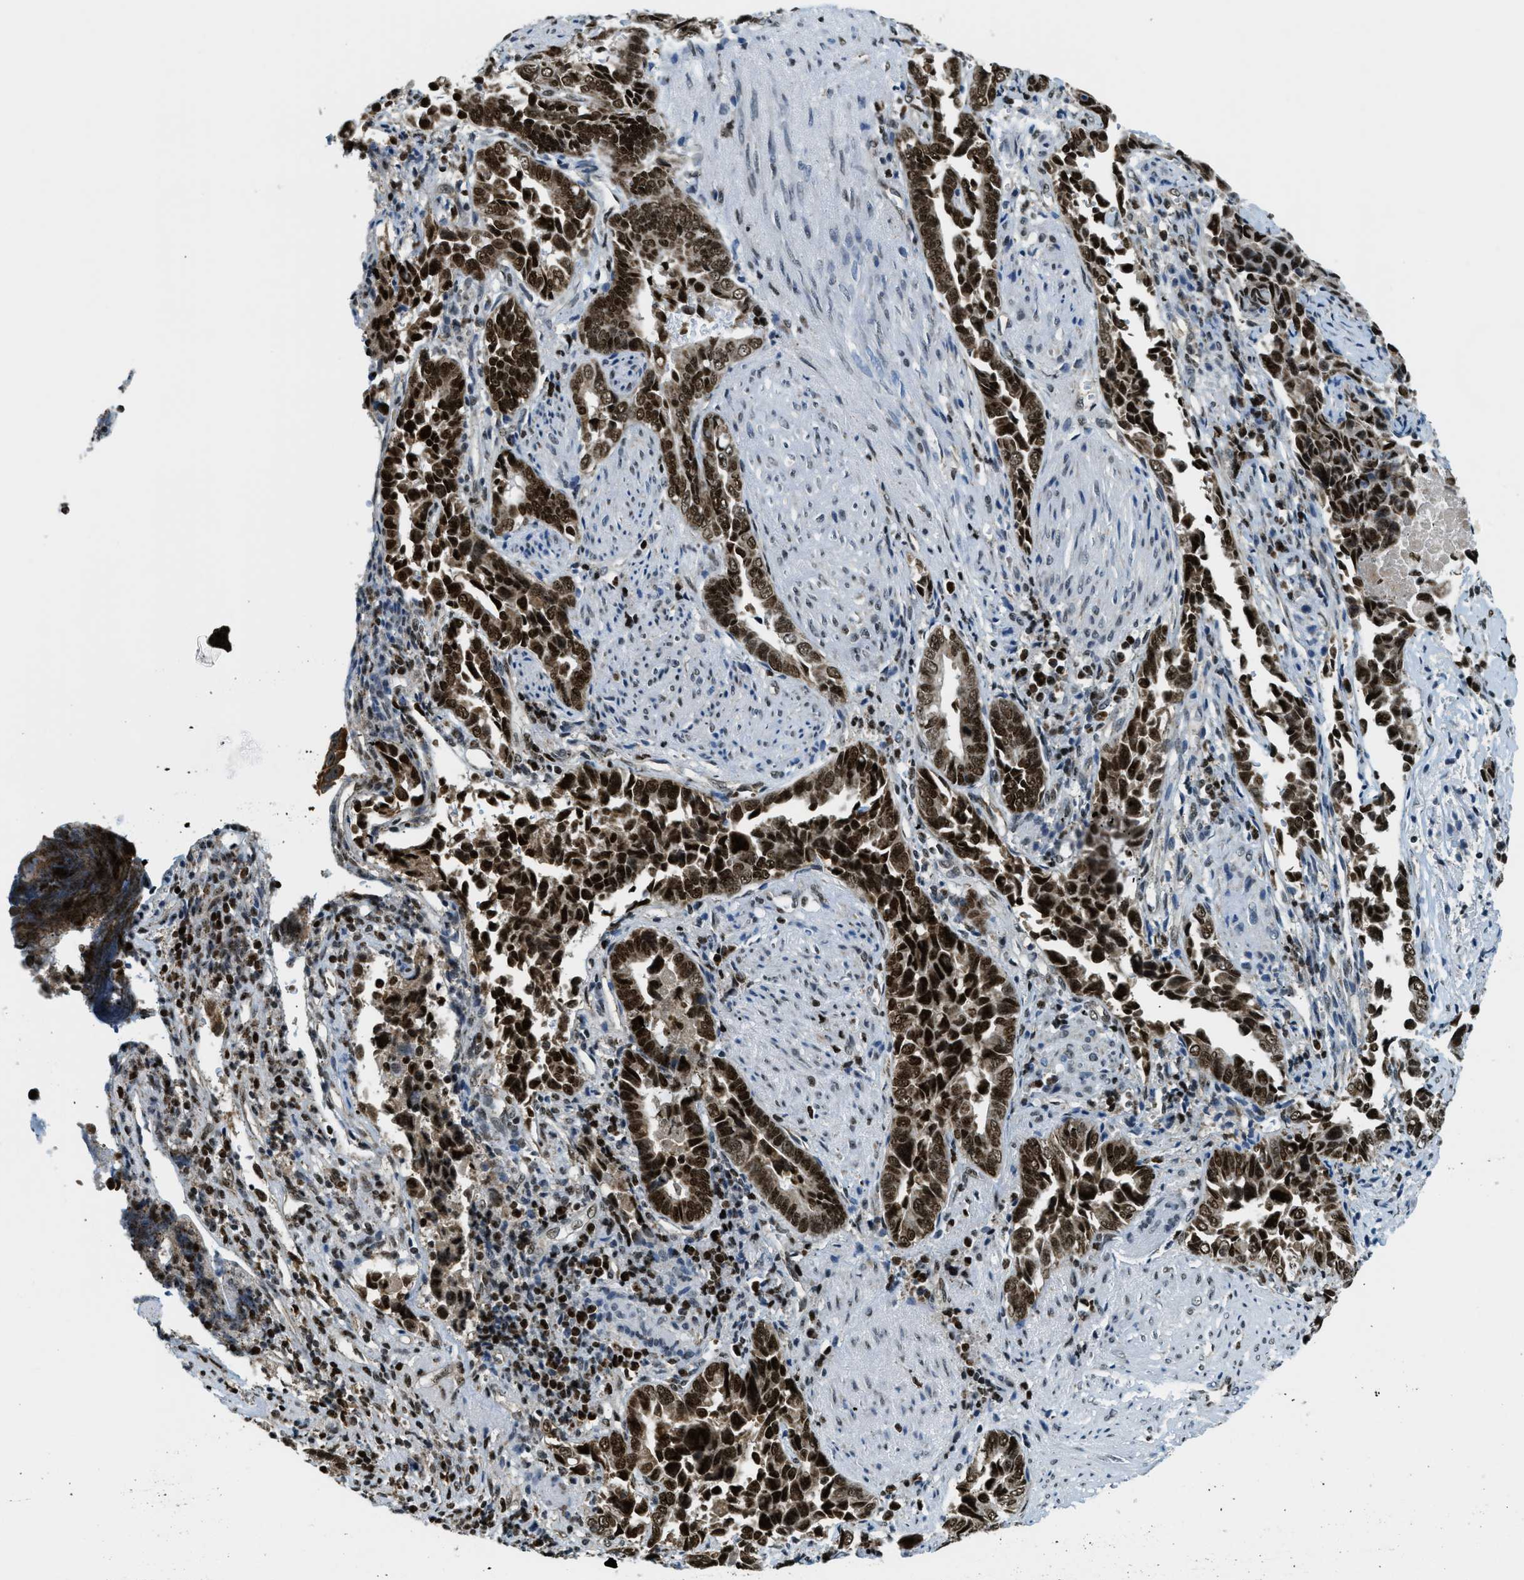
{"staining": {"intensity": "strong", "quantity": ">75%", "location": "cytoplasmic/membranous,nuclear"}, "tissue": "liver cancer", "cell_type": "Tumor cells", "image_type": "cancer", "snomed": [{"axis": "morphology", "description": "Cholangiocarcinoma"}, {"axis": "topography", "description": "Liver"}], "caption": "Immunohistochemical staining of human liver cancer exhibits high levels of strong cytoplasmic/membranous and nuclear staining in about >75% of tumor cells.", "gene": "SP100", "patient": {"sex": "female", "age": 79}}